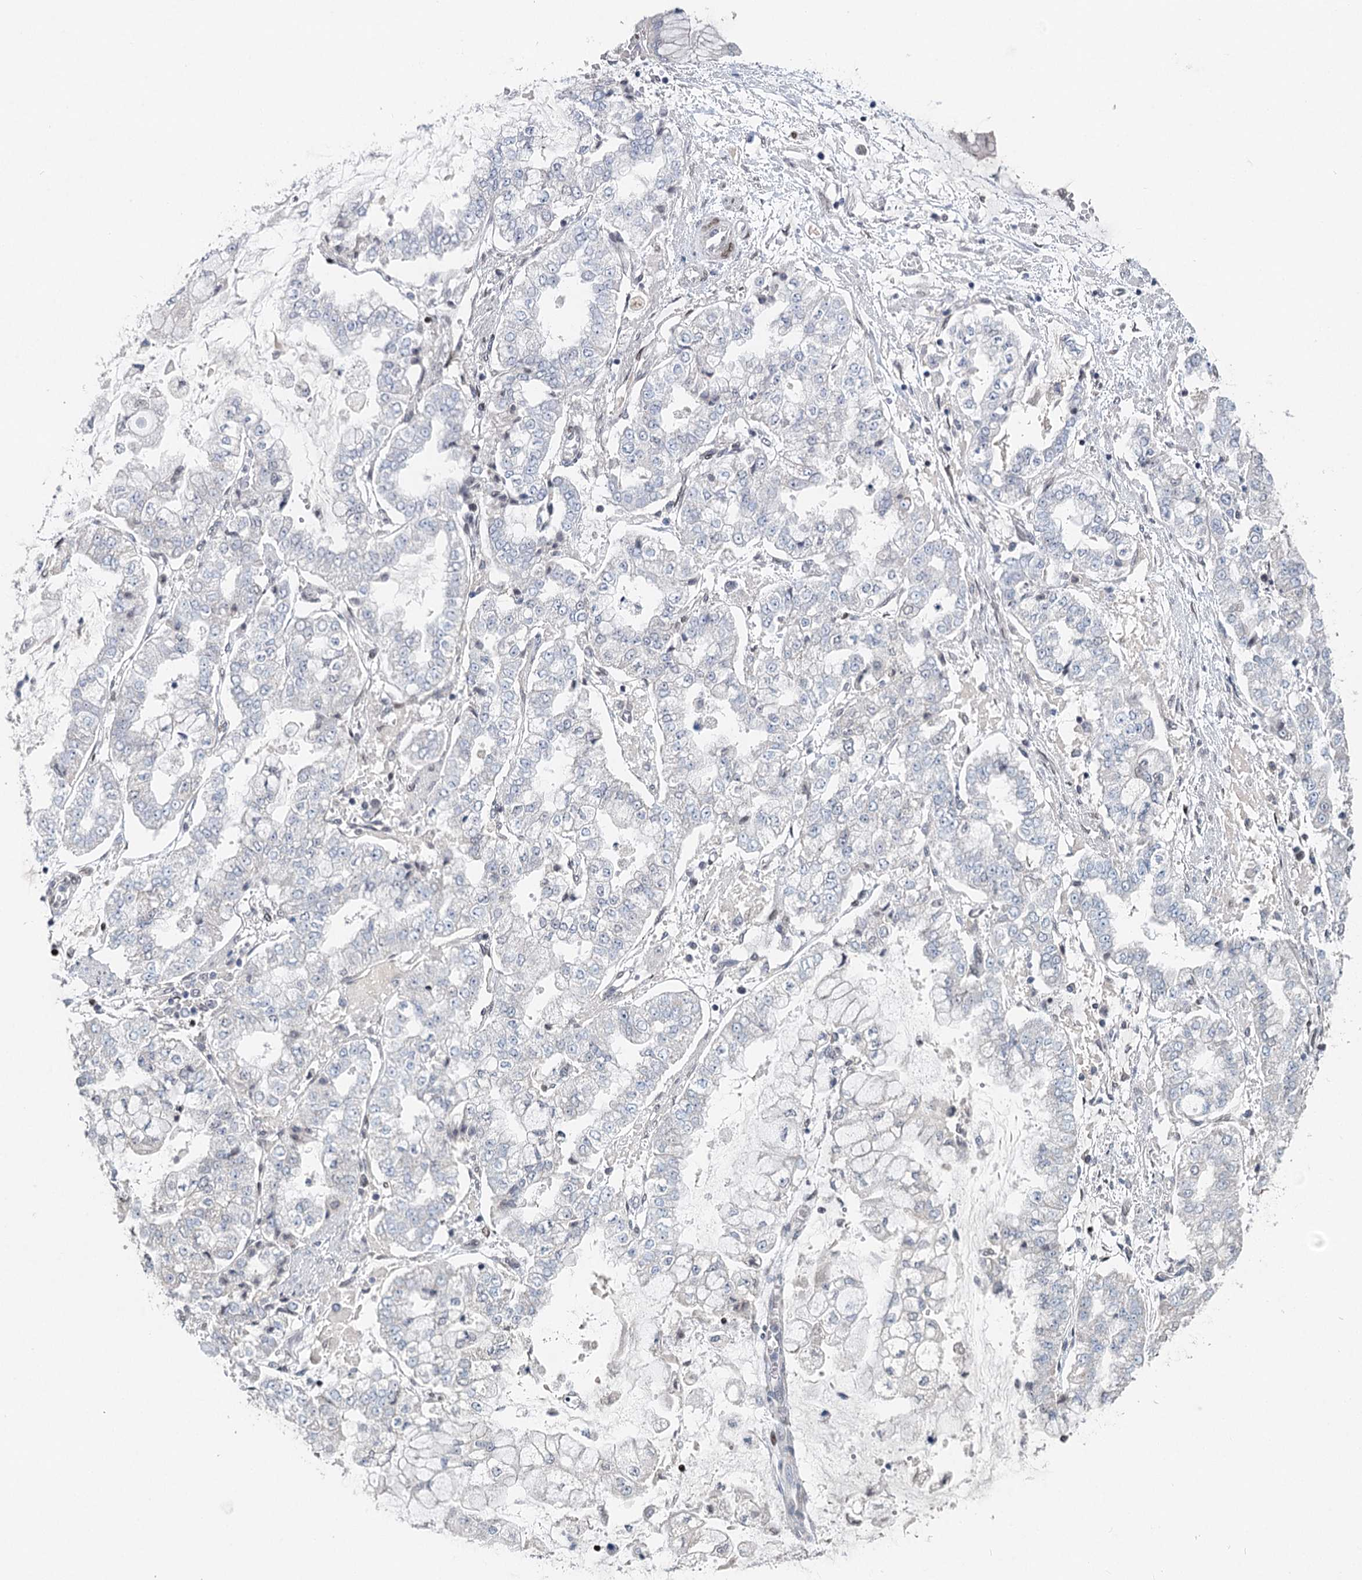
{"staining": {"intensity": "negative", "quantity": "none", "location": "none"}, "tissue": "stomach cancer", "cell_type": "Tumor cells", "image_type": "cancer", "snomed": [{"axis": "morphology", "description": "Adenocarcinoma, NOS"}, {"axis": "topography", "description": "Stomach"}], "caption": "Immunohistochemistry (IHC) of human stomach cancer (adenocarcinoma) reveals no positivity in tumor cells.", "gene": "FRMD4A", "patient": {"sex": "male", "age": 76}}